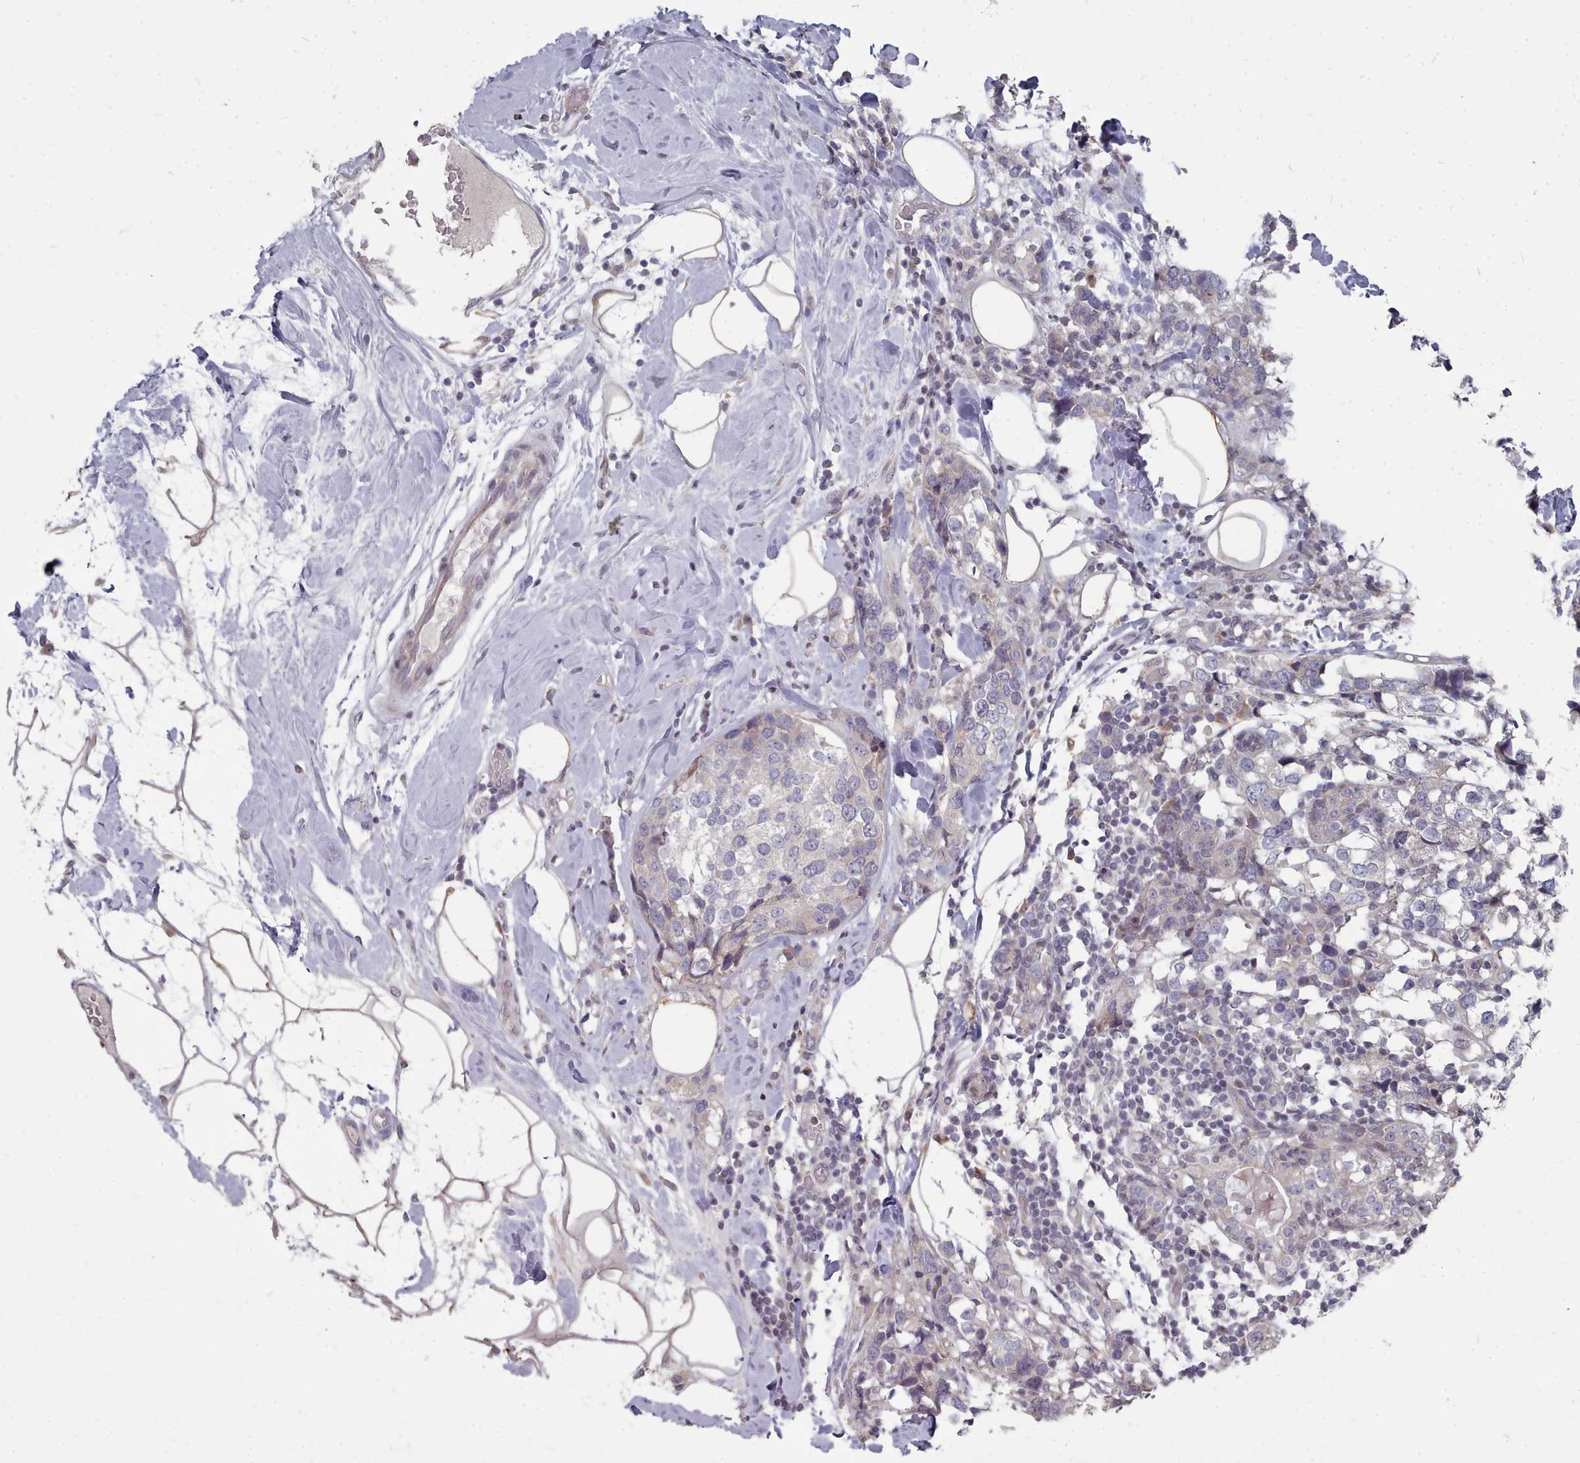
{"staining": {"intensity": "negative", "quantity": "none", "location": "none"}, "tissue": "breast cancer", "cell_type": "Tumor cells", "image_type": "cancer", "snomed": [{"axis": "morphology", "description": "Lobular carcinoma"}, {"axis": "topography", "description": "Breast"}], "caption": "High power microscopy micrograph of an IHC histopathology image of breast lobular carcinoma, revealing no significant positivity in tumor cells.", "gene": "ACKR3", "patient": {"sex": "female", "age": 59}}